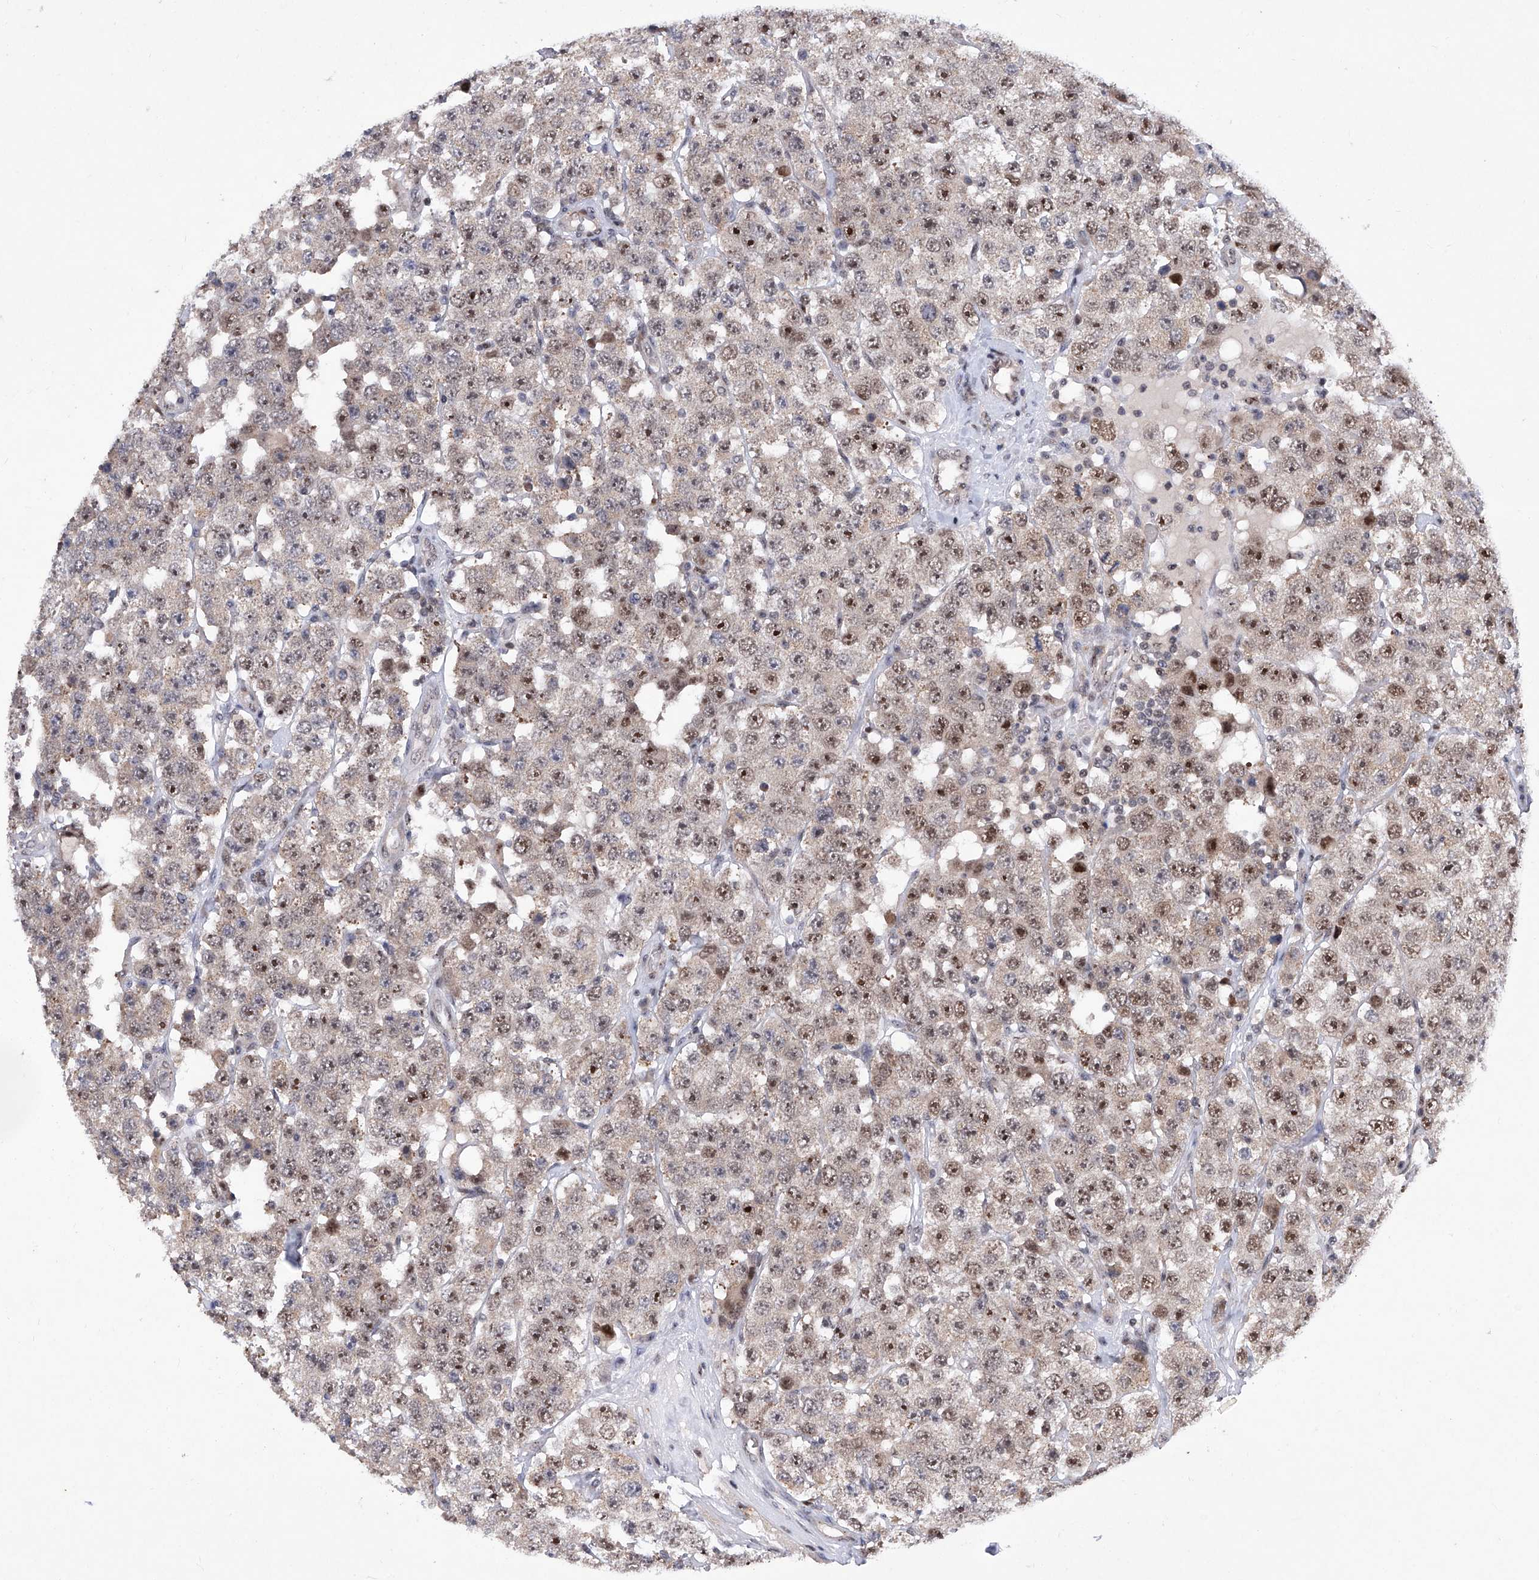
{"staining": {"intensity": "moderate", "quantity": "25%-75%", "location": "nuclear"}, "tissue": "testis cancer", "cell_type": "Tumor cells", "image_type": "cancer", "snomed": [{"axis": "morphology", "description": "Seminoma, NOS"}, {"axis": "topography", "description": "Testis"}], "caption": "The photomicrograph displays staining of seminoma (testis), revealing moderate nuclear protein expression (brown color) within tumor cells.", "gene": "RAD54L", "patient": {"sex": "male", "age": 28}}